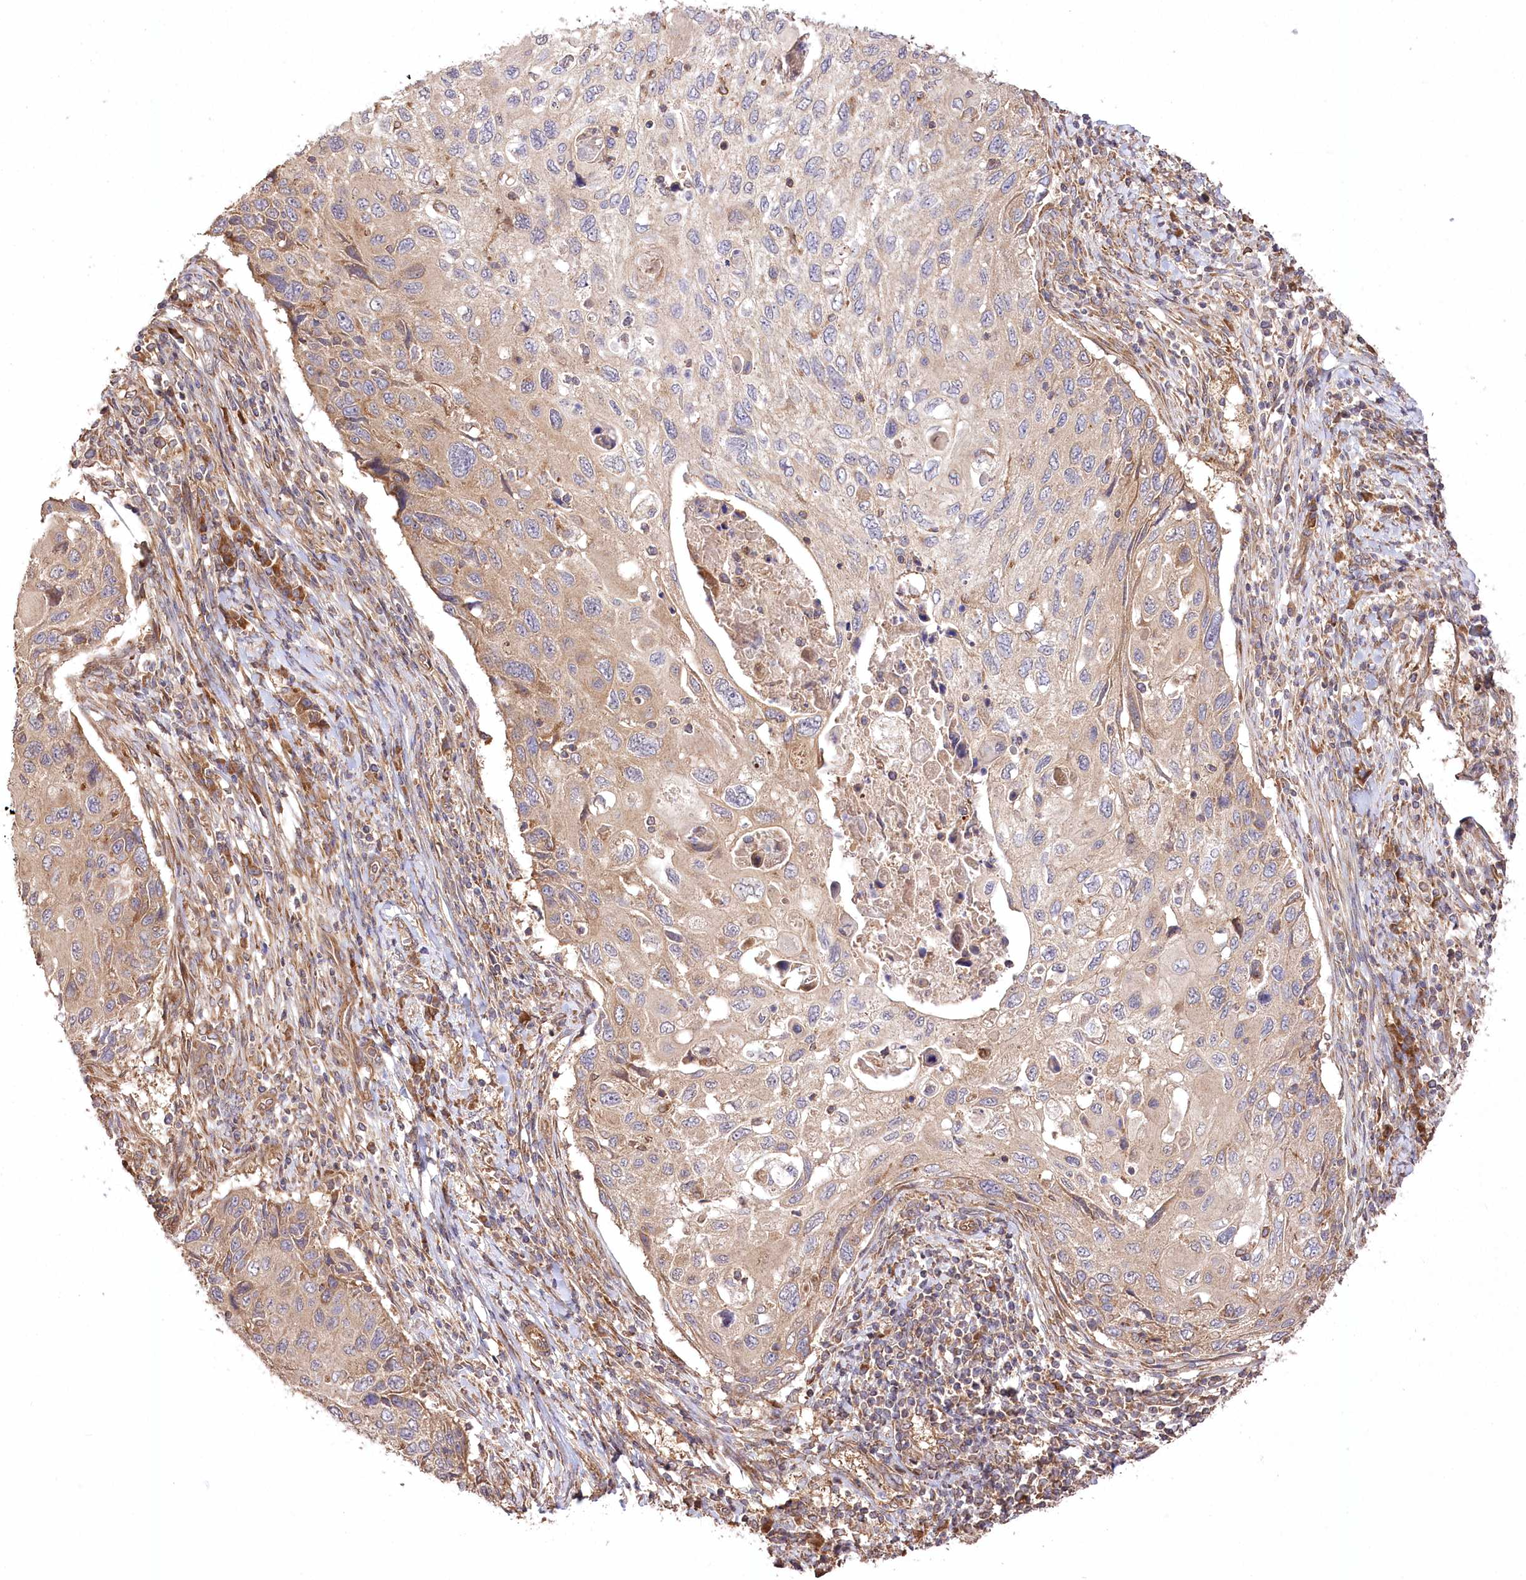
{"staining": {"intensity": "weak", "quantity": "25%-75%", "location": "cytoplasmic/membranous"}, "tissue": "cervical cancer", "cell_type": "Tumor cells", "image_type": "cancer", "snomed": [{"axis": "morphology", "description": "Squamous cell carcinoma, NOS"}, {"axis": "topography", "description": "Cervix"}], "caption": "Squamous cell carcinoma (cervical) stained with DAB (3,3'-diaminobenzidine) immunohistochemistry (IHC) shows low levels of weak cytoplasmic/membranous positivity in about 25%-75% of tumor cells.", "gene": "PRSS53", "patient": {"sex": "female", "age": 70}}